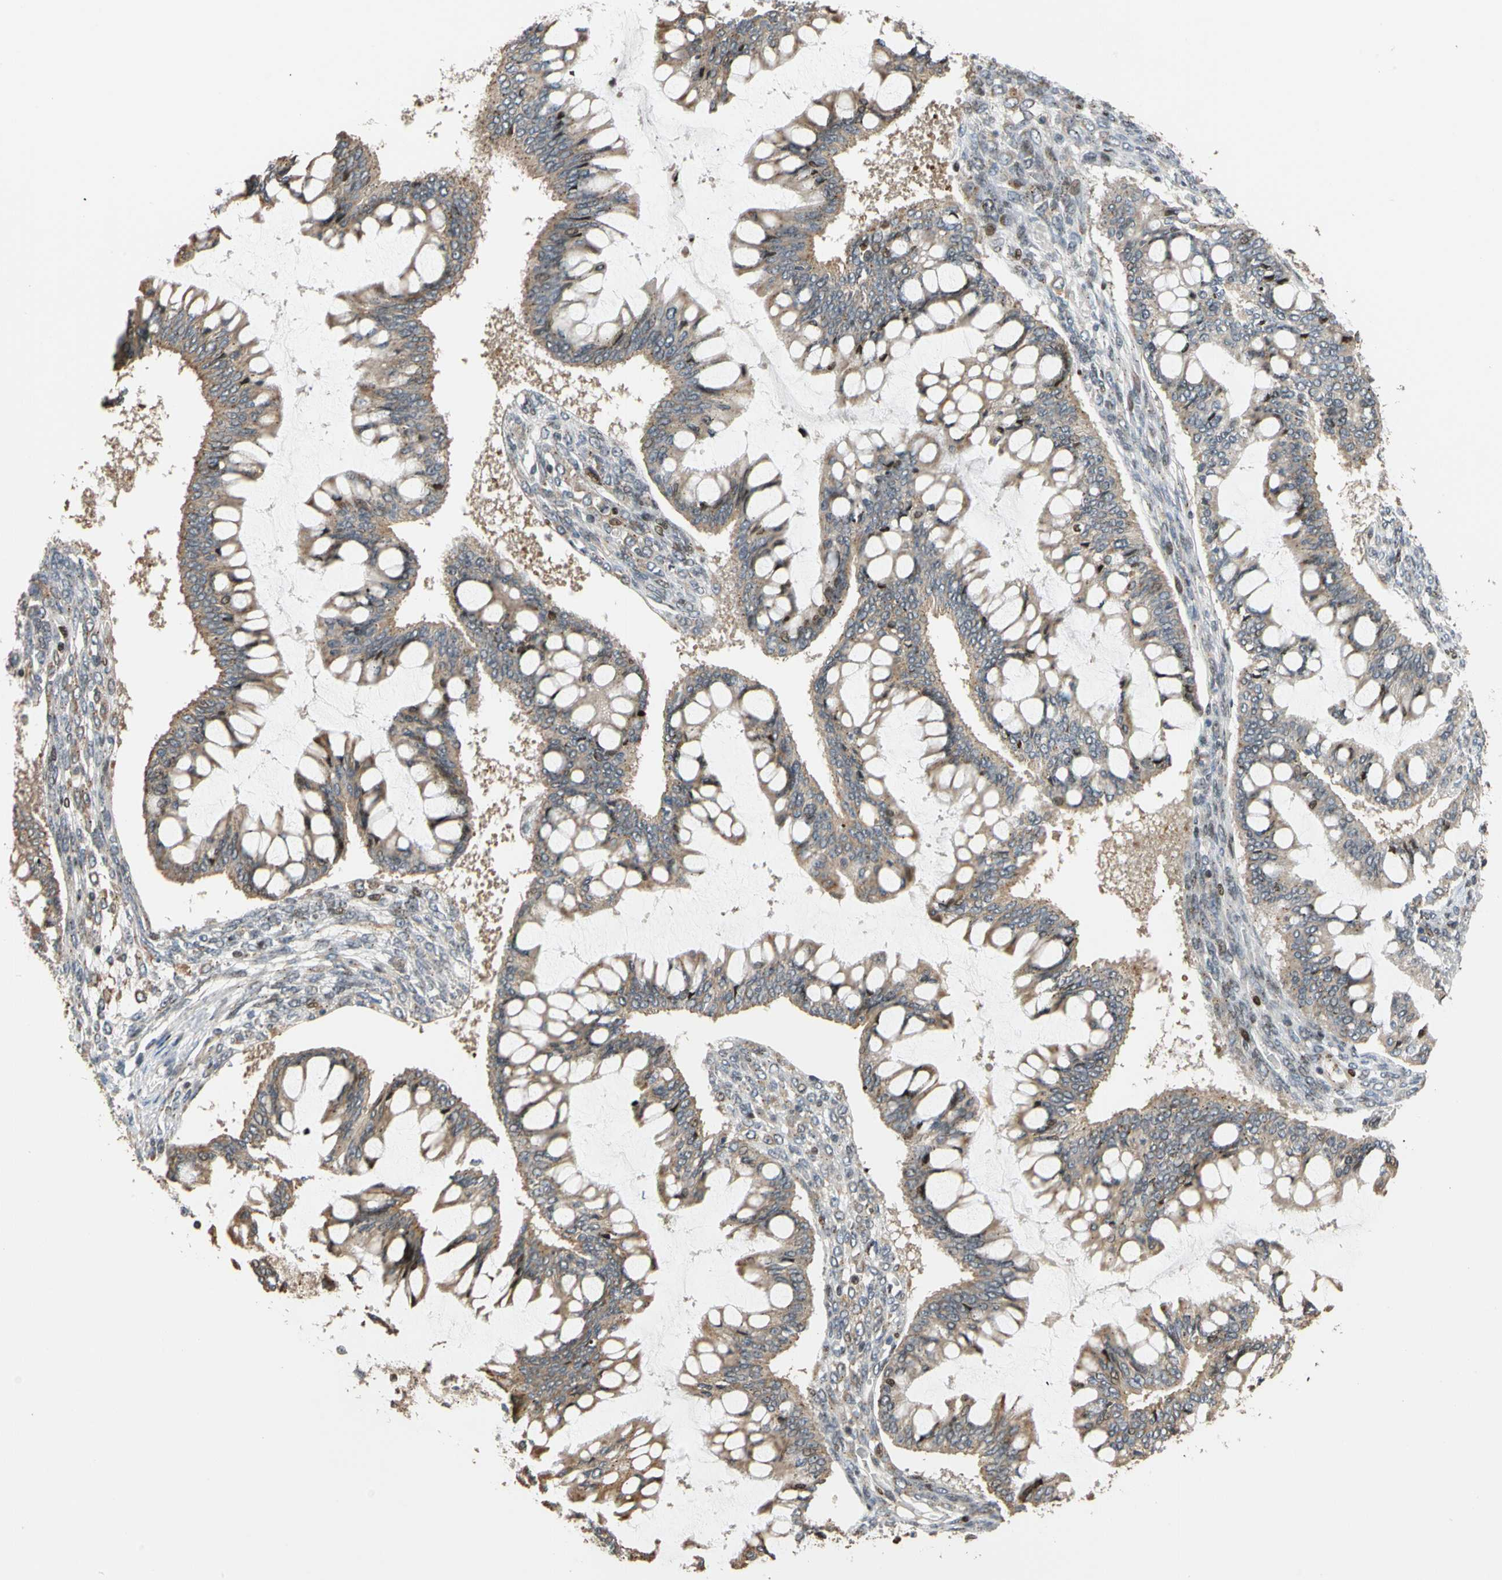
{"staining": {"intensity": "weak", "quantity": ">75%", "location": "cytoplasmic/membranous"}, "tissue": "ovarian cancer", "cell_type": "Tumor cells", "image_type": "cancer", "snomed": [{"axis": "morphology", "description": "Cystadenocarcinoma, mucinous, NOS"}, {"axis": "topography", "description": "Ovary"}], "caption": "Immunohistochemistry photomicrograph of mucinous cystadenocarcinoma (ovarian) stained for a protein (brown), which reveals low levels of weak cytoplasmic/membranous positivity in about >75% of tumor cells.", "gene": "IP6K2", "patient": {"sex": "female", "age": 73}}